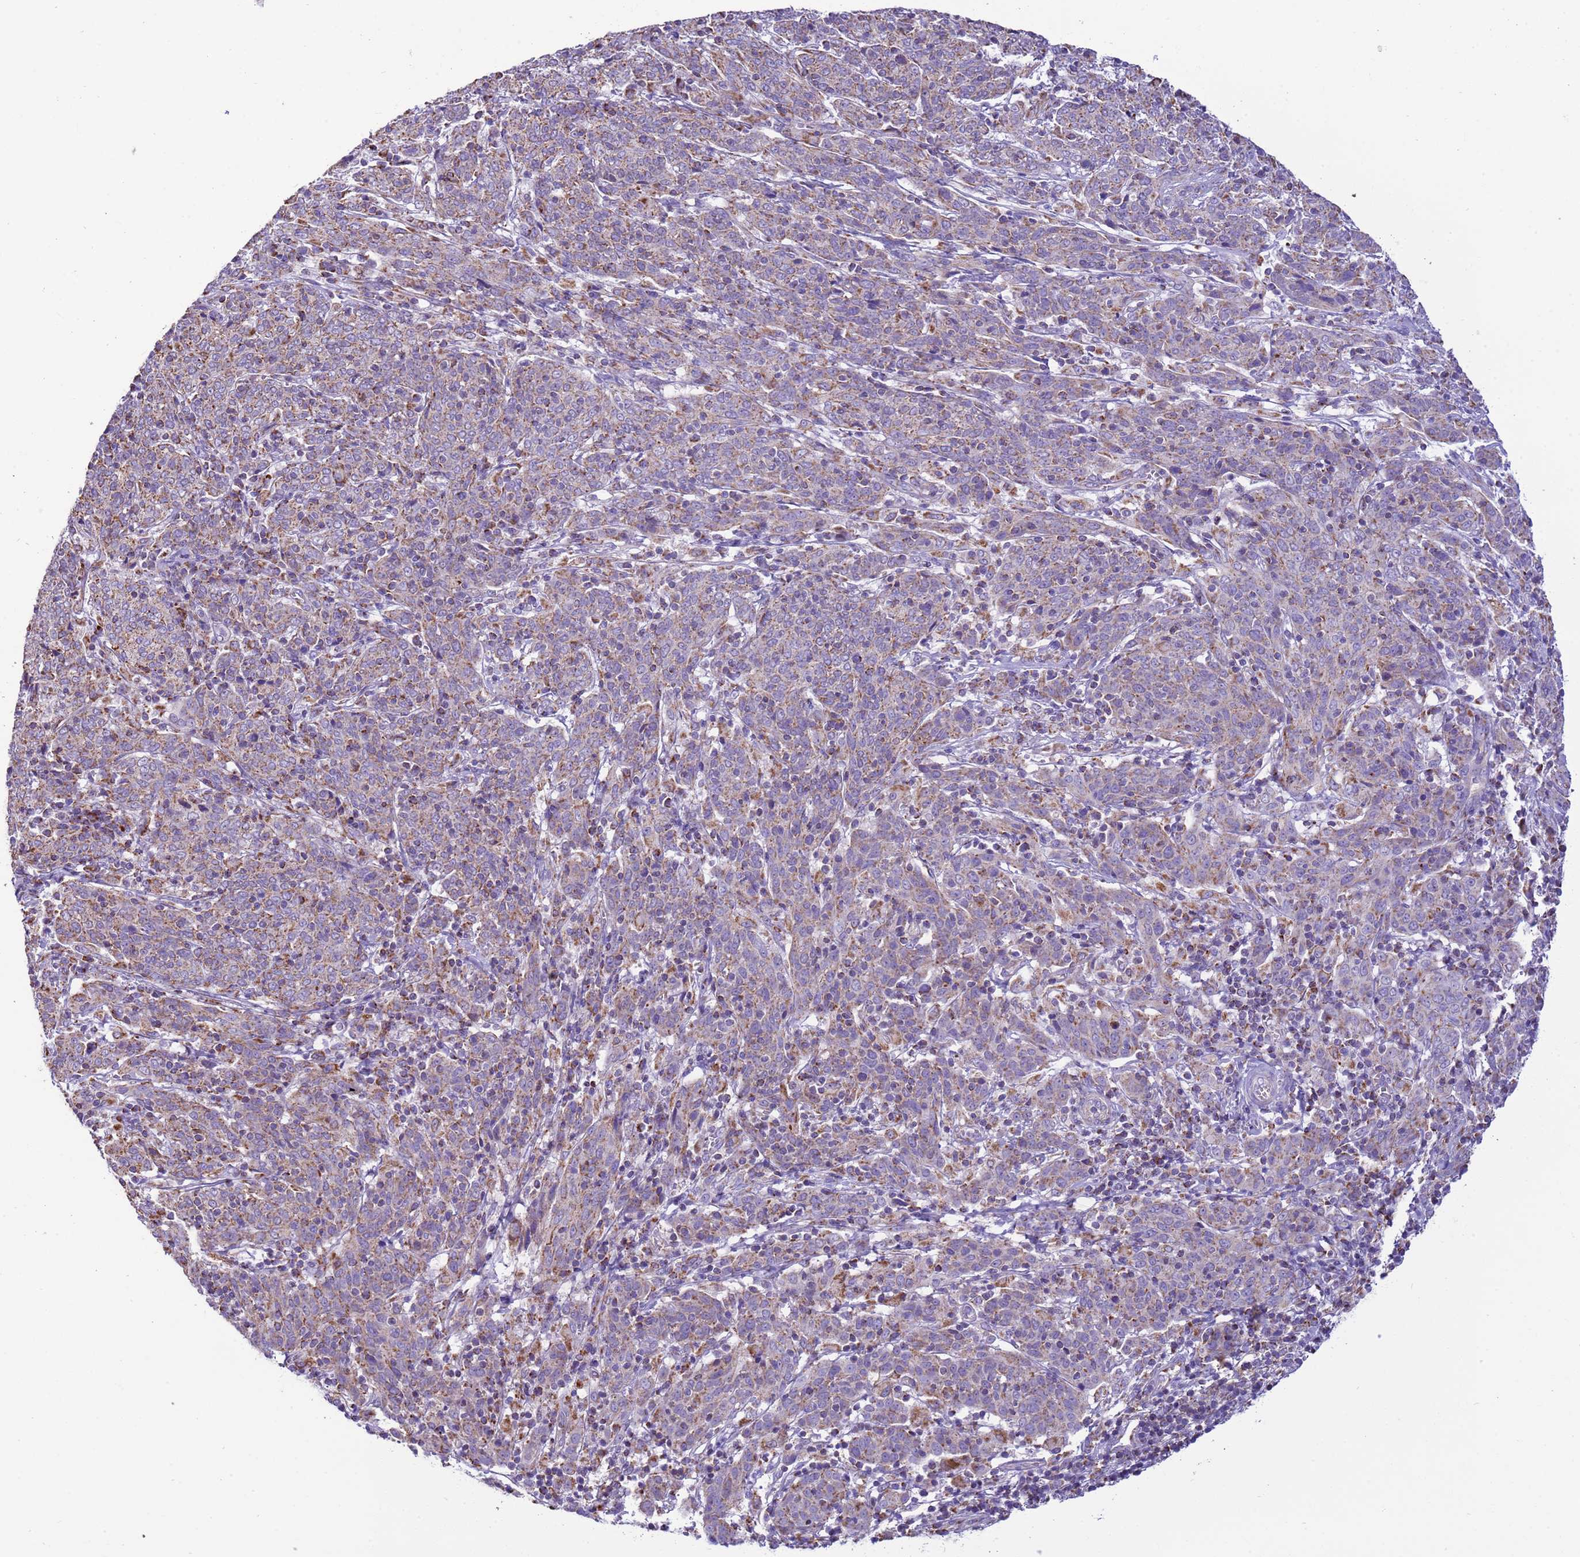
{"staining": {"intensity": "weak", "quantity": "25%-75%", "location": "cytoplasmic/membranous"}, "tissue": "cervical cancer", "cell_type": "Tumor cells", "image_type": "cancer", "snomed": [{"axis": "morphology", "description": "Squamous cell carcinoma, NOS"}, {"axis": "topography", "description": "Cervix"}], "caption": "Immunohistochemistry (IHC) (DAB) staining of cervical squamous cell carcinoma displays weak cytoplasmic/membranous protein expression in approximately 25%-75% of tumor cells.", "gene": "RNF165", "patient": {"sex": "female", "age": 67}}